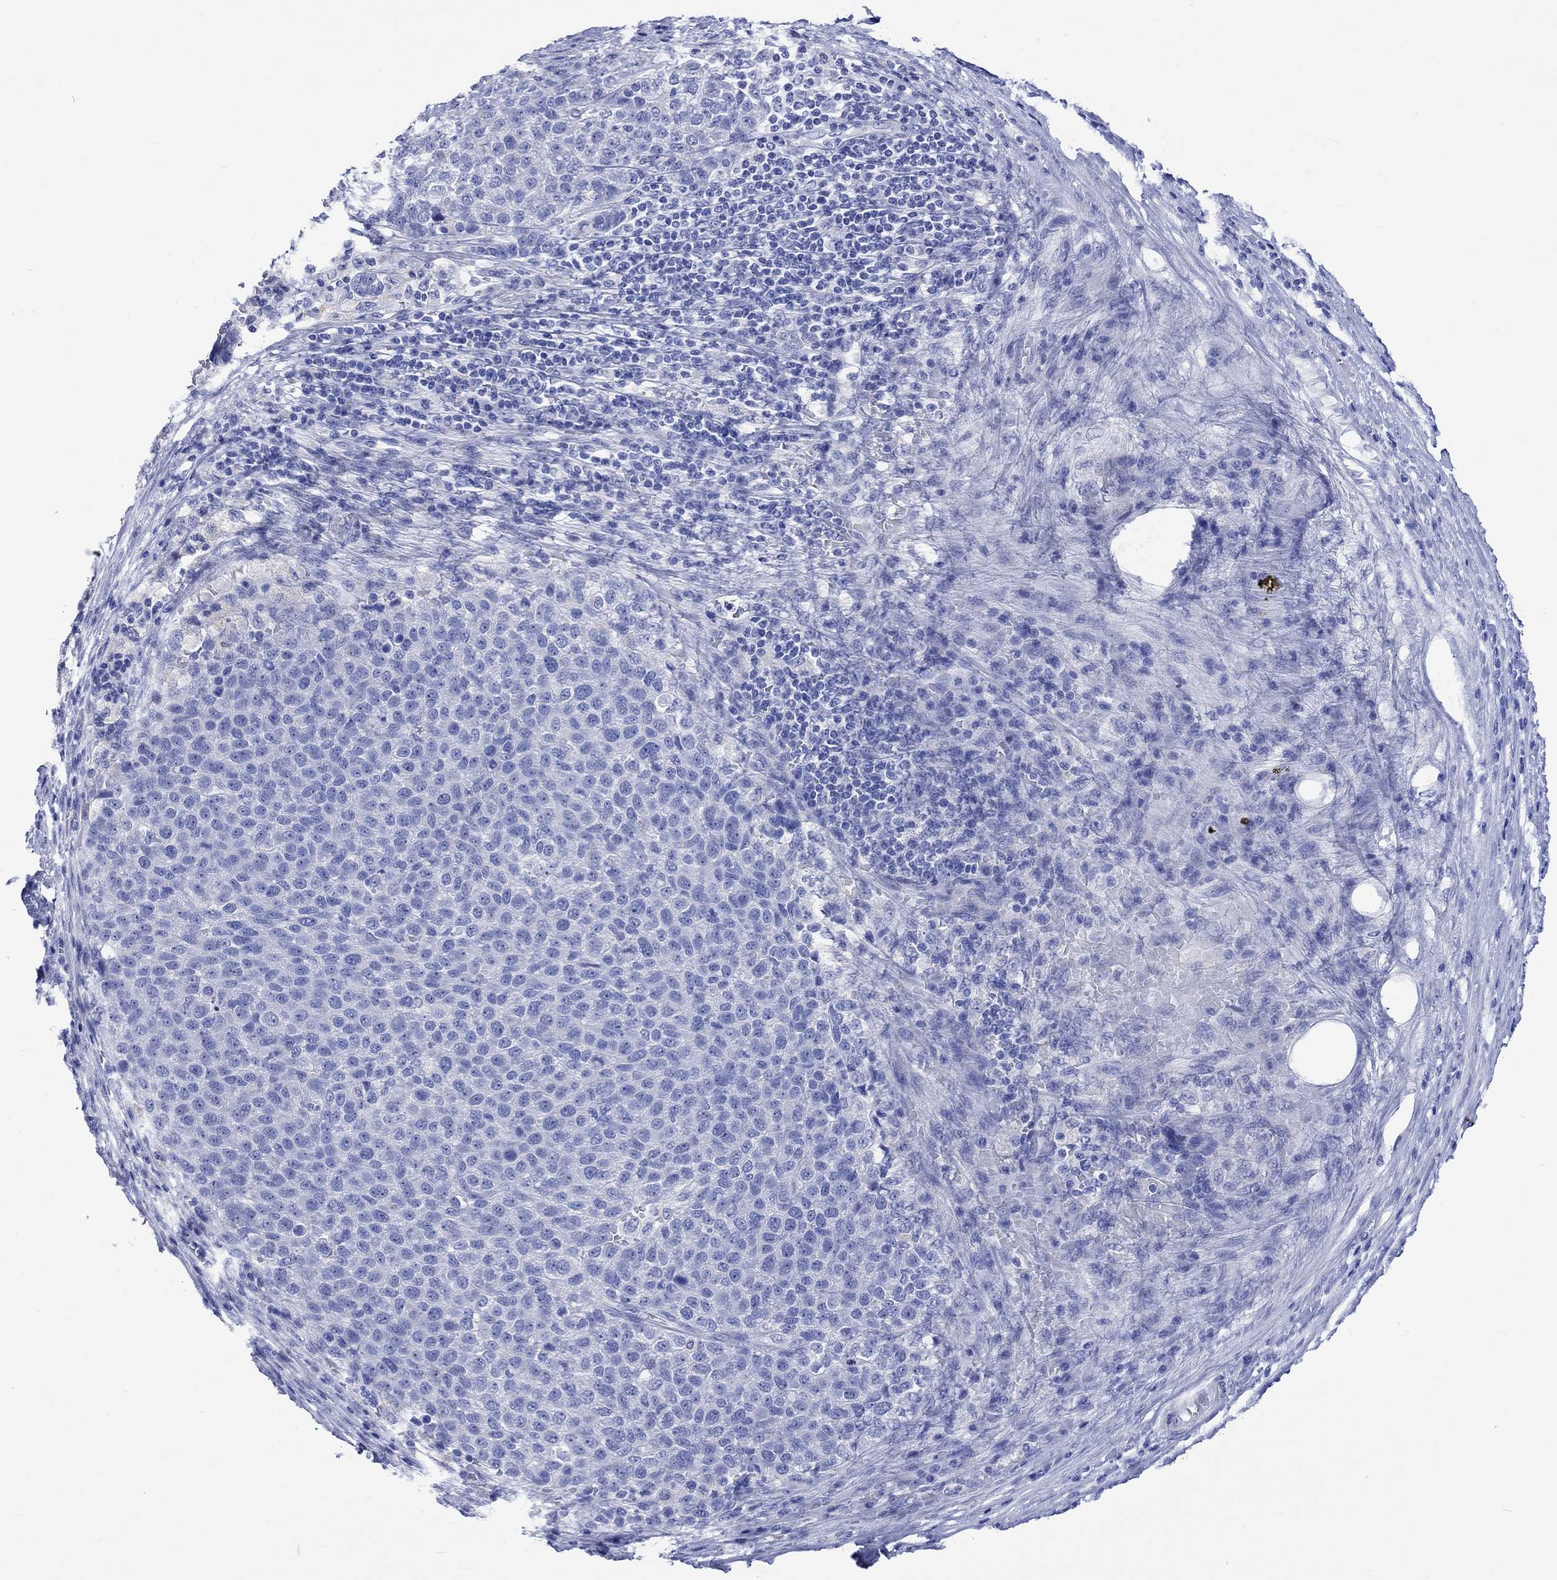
{"staining": {"intensity": "negative", "quantity": "none", "location": "none"}, "tissue": "pancreatic cancer", "cell_type": "Tumor cells", "image_type": "cancer", "snomed": [{"axis": "morphology", "description": "Adenocarcinoma, NOS"}, {"axis": "topography", "description": "Pancreas"}], "caption": "Micrograph shows no protein expression in tumor cells of adenocarcinoma (pancreatic) tissue. (DAB immunohistochemistry with hematoxylin counter stain).", "gene": "HARBI1", "patient": {"sex": "female", "age": 61}}